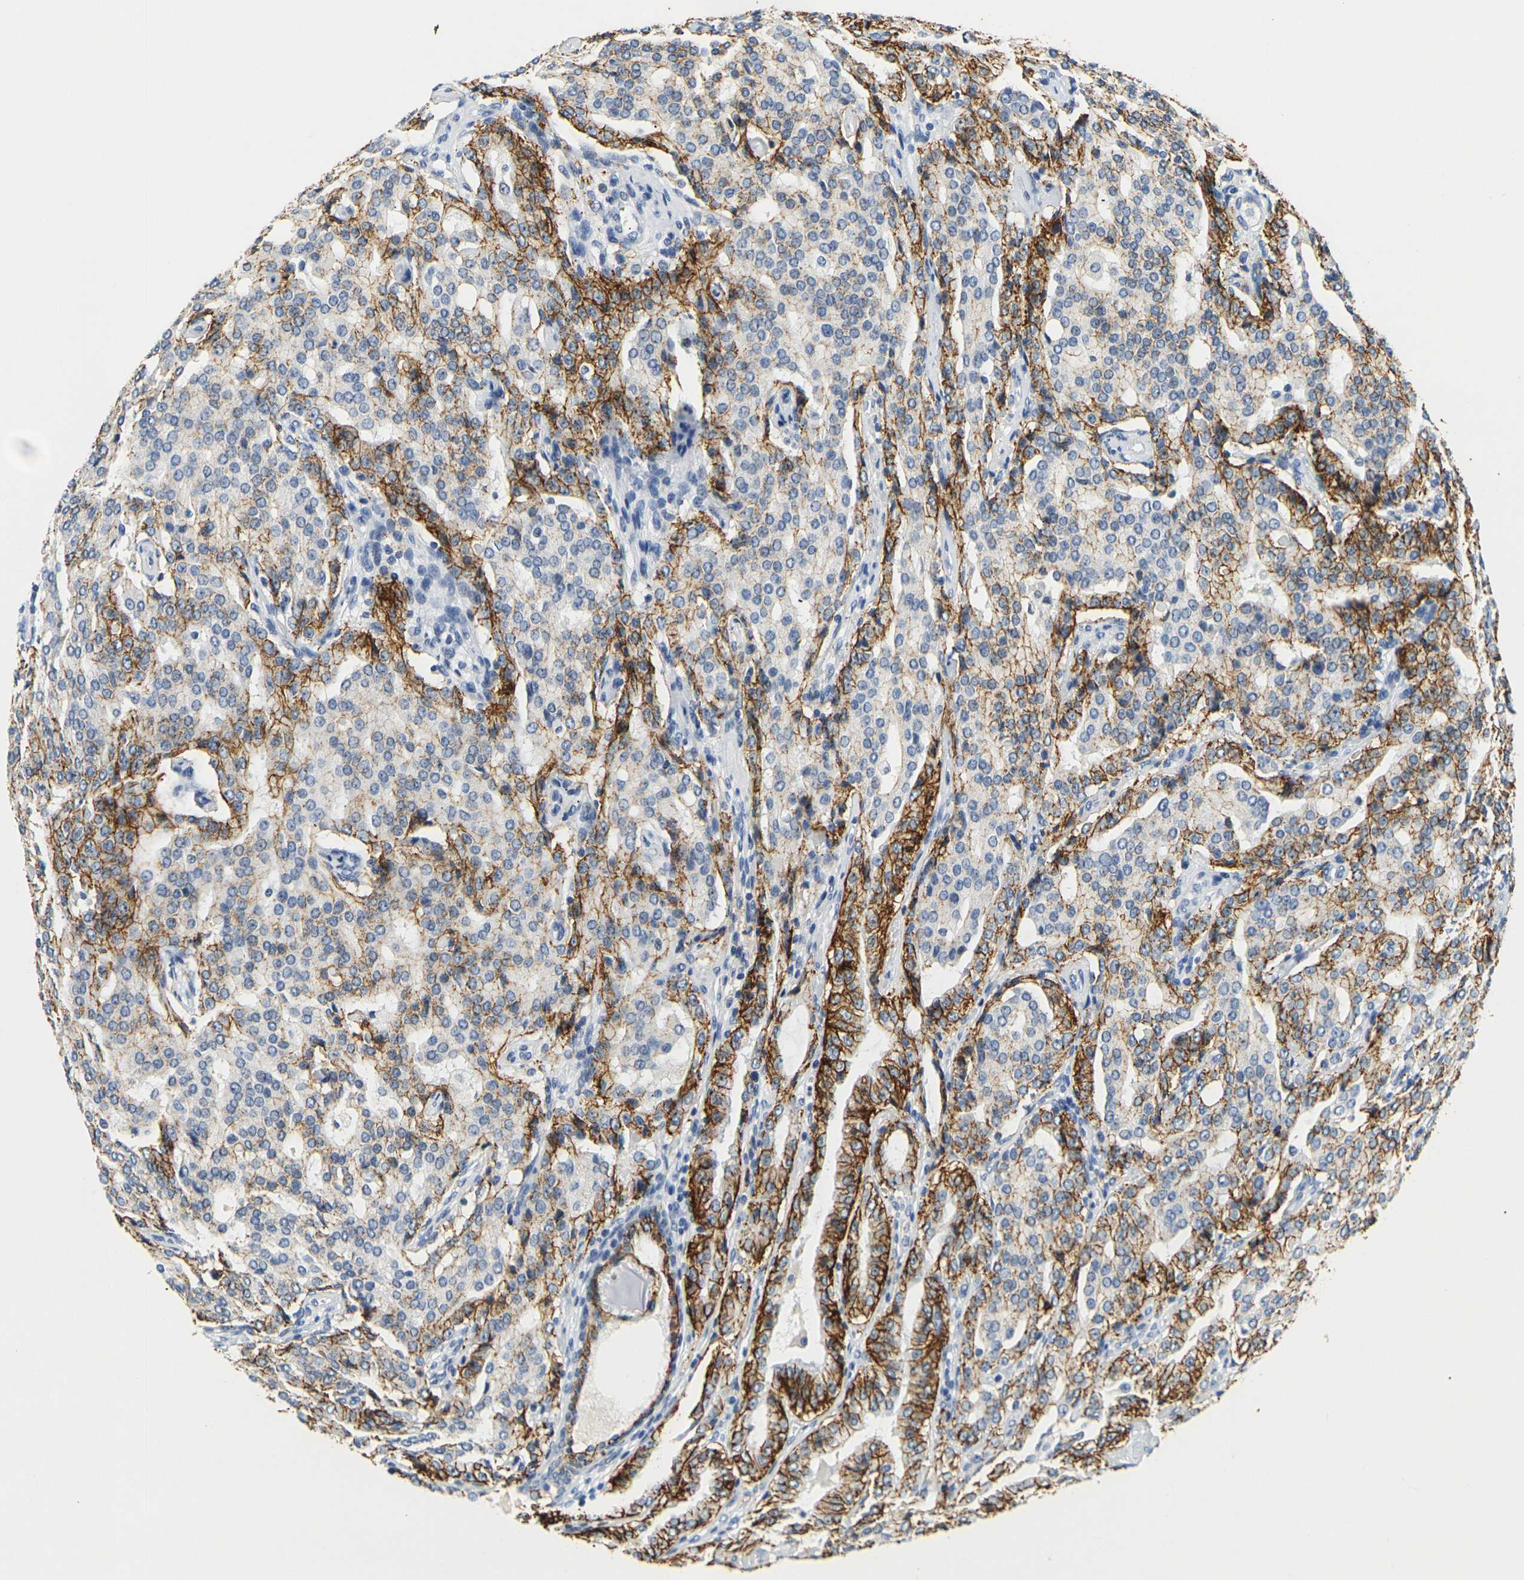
{"staining": {"intensity": "strong", "quantity": ">75%", "location": "cytoplasmic/membranous"}, "tissue": "prostate cancer", "cell_type": "Tumor cells", "image_type": "cancer", "snomed": [{"axis": "morphology", "description": "Adenocarcinoma, High grade"}, {"axis": "topography", "description": "Prostate"}], "caption": "Prostate adenocarcinoma (high-grade) stained for a protein reveals strong cytoplasmic/membranous positivity in tumor cells. (DAB = brown stain, brightfield microscopy at high magnification).", "gene": "CLDN7", "patient": {"sex": "male", "age": 72}}